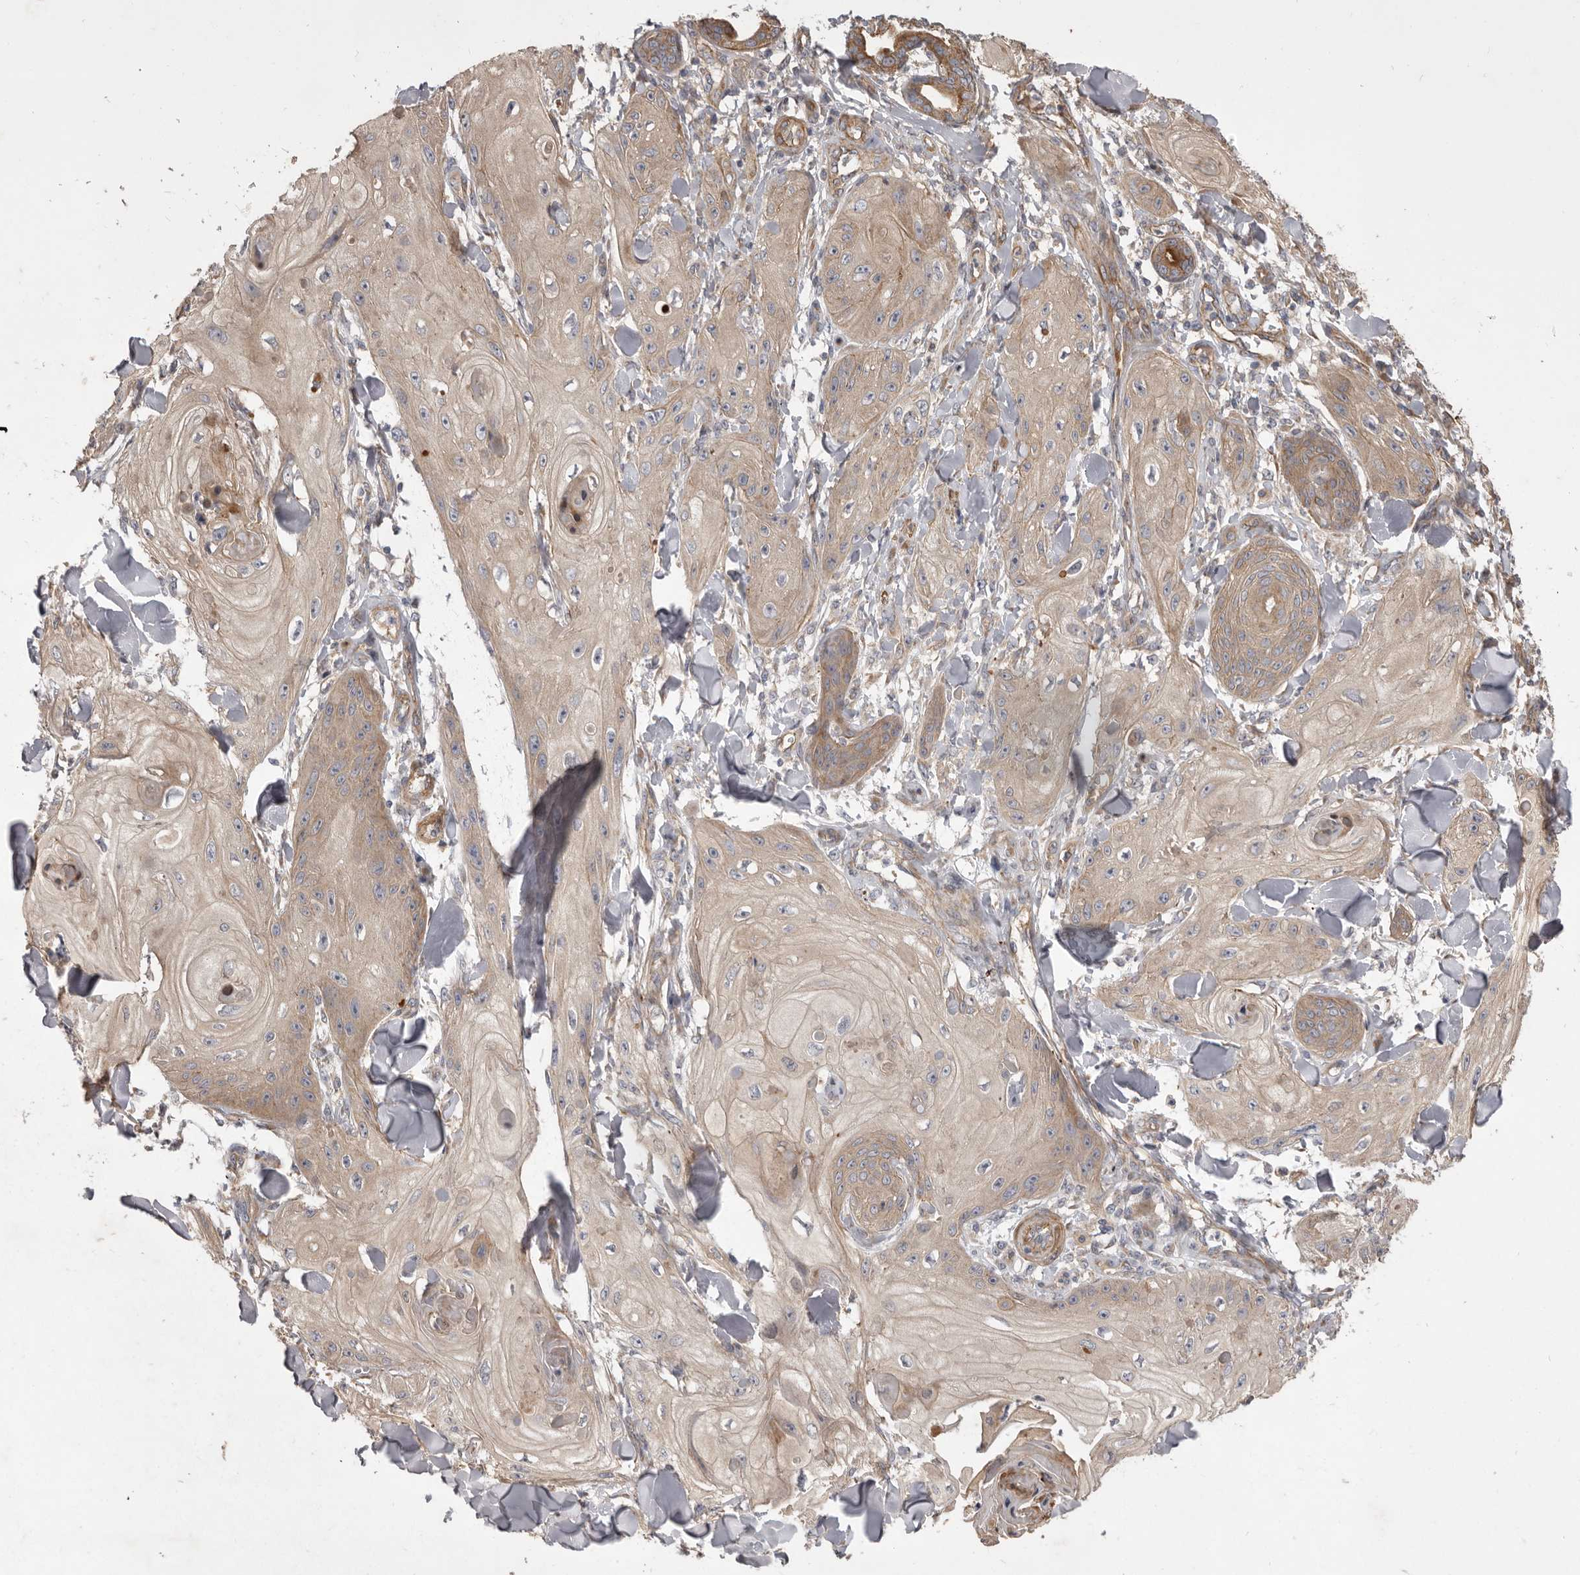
{"staining": {"intensity": "weak", "quantity": "<25%", "location": "cytoplasmic/membranous"}, "tissue": "skin cancer", "cell_type": "Tumor cells", "image_type": "cancer", "snomed": [{"axis": "morphology", "description": "Squamous cell carcinoma, NOS"}, {"axis": "topography", "description": "Skin"}], "caption": "Immunohistochemistry (IHC) of skin squamous cell carcinoma displays no expression in tumor cells. Nuclei are stained in blue.", "gene": "VPS45", "patient": {"sex": "male", "age": 74}}